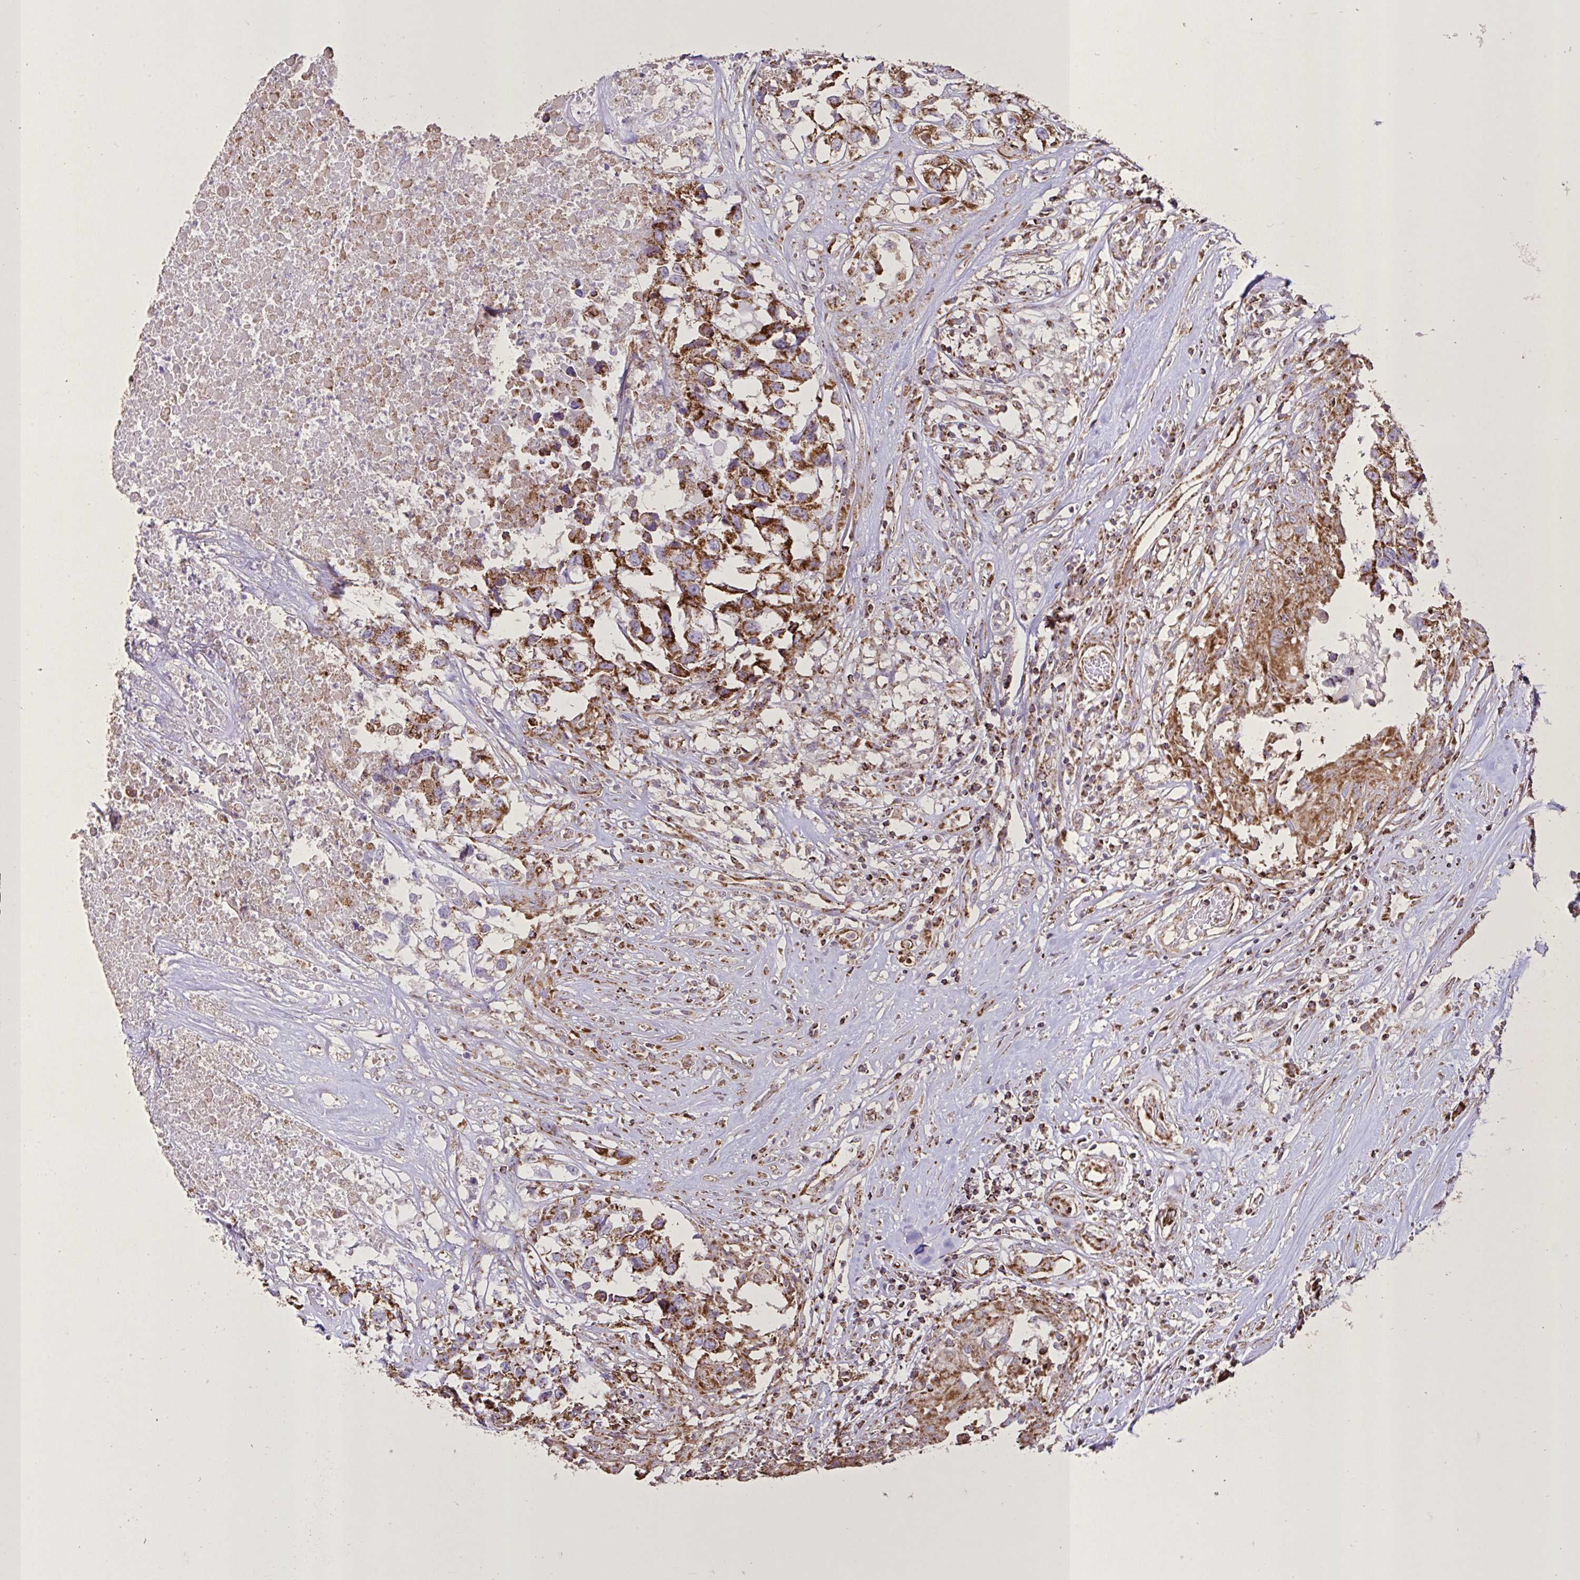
{"staining": {"intensity": "moderate", "quantity": ">75%", "location": "cytoplasmic/membranous"}, "tissue": "testis cancer", "cell_type": "Tumor cells", "image_type": "cancer", "snomed": [{"axis": "morphology", "description": "Carcinoma, Embryonal, NOS"}, {"axis": "topography", "description": "Testis"}], "caption": "A high-resolution image shows IHC staining of testis embryonal carcinoma, which demonstrates moderate cytoplasmic/membranous expression in about >75% of tumor cells. The staining was performed using DAB (3,3'-diaminobenzidine) to visualize the protein expression in brown, while the nuclei were stained in blue with hematoxylin (Magnification: 20x).", "gene": "AGK", "patient": {"sex": "male", "age": 83}}